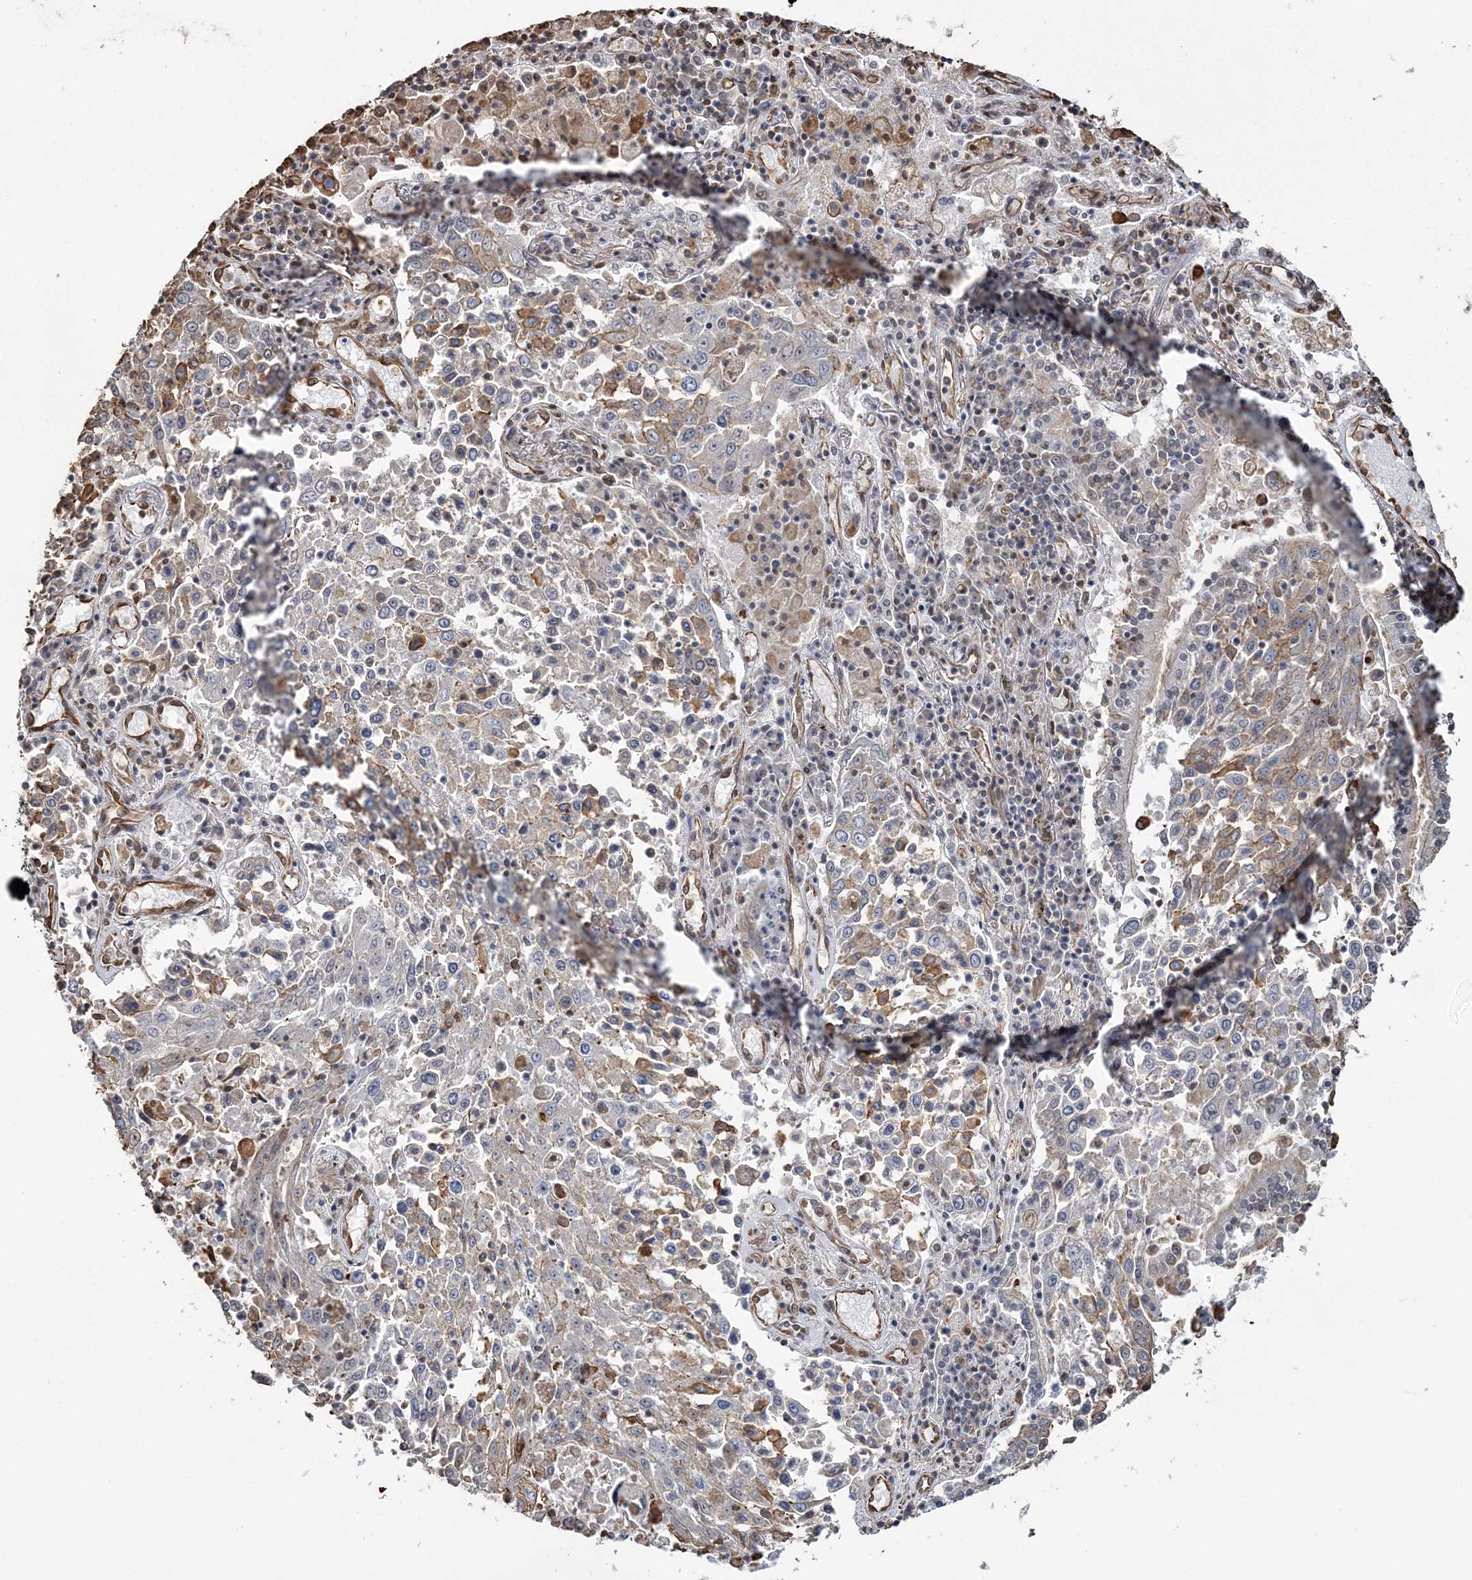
{"staining": {"intensity": "moderate", "quantity": "<25%", "location": "cytoplasmic/membranous"}, "tissue": "lung cancer", "cell_type": "Tumor cells", "image_type": "cancer", "snomed": [{"axis": "morphology", "description": "Squamous cell carcinoma, NOS"}, {"axis": "topography", "description": "Lung"}], "caption": "Protein analysis of lung squamous cell carcinoma tissue demonstrates moderate cytoplasmic/membranous positivity in about <25% of tumor cells.", "gene": "ATP11B", "patient": {"sex": "male", "age": 65}}